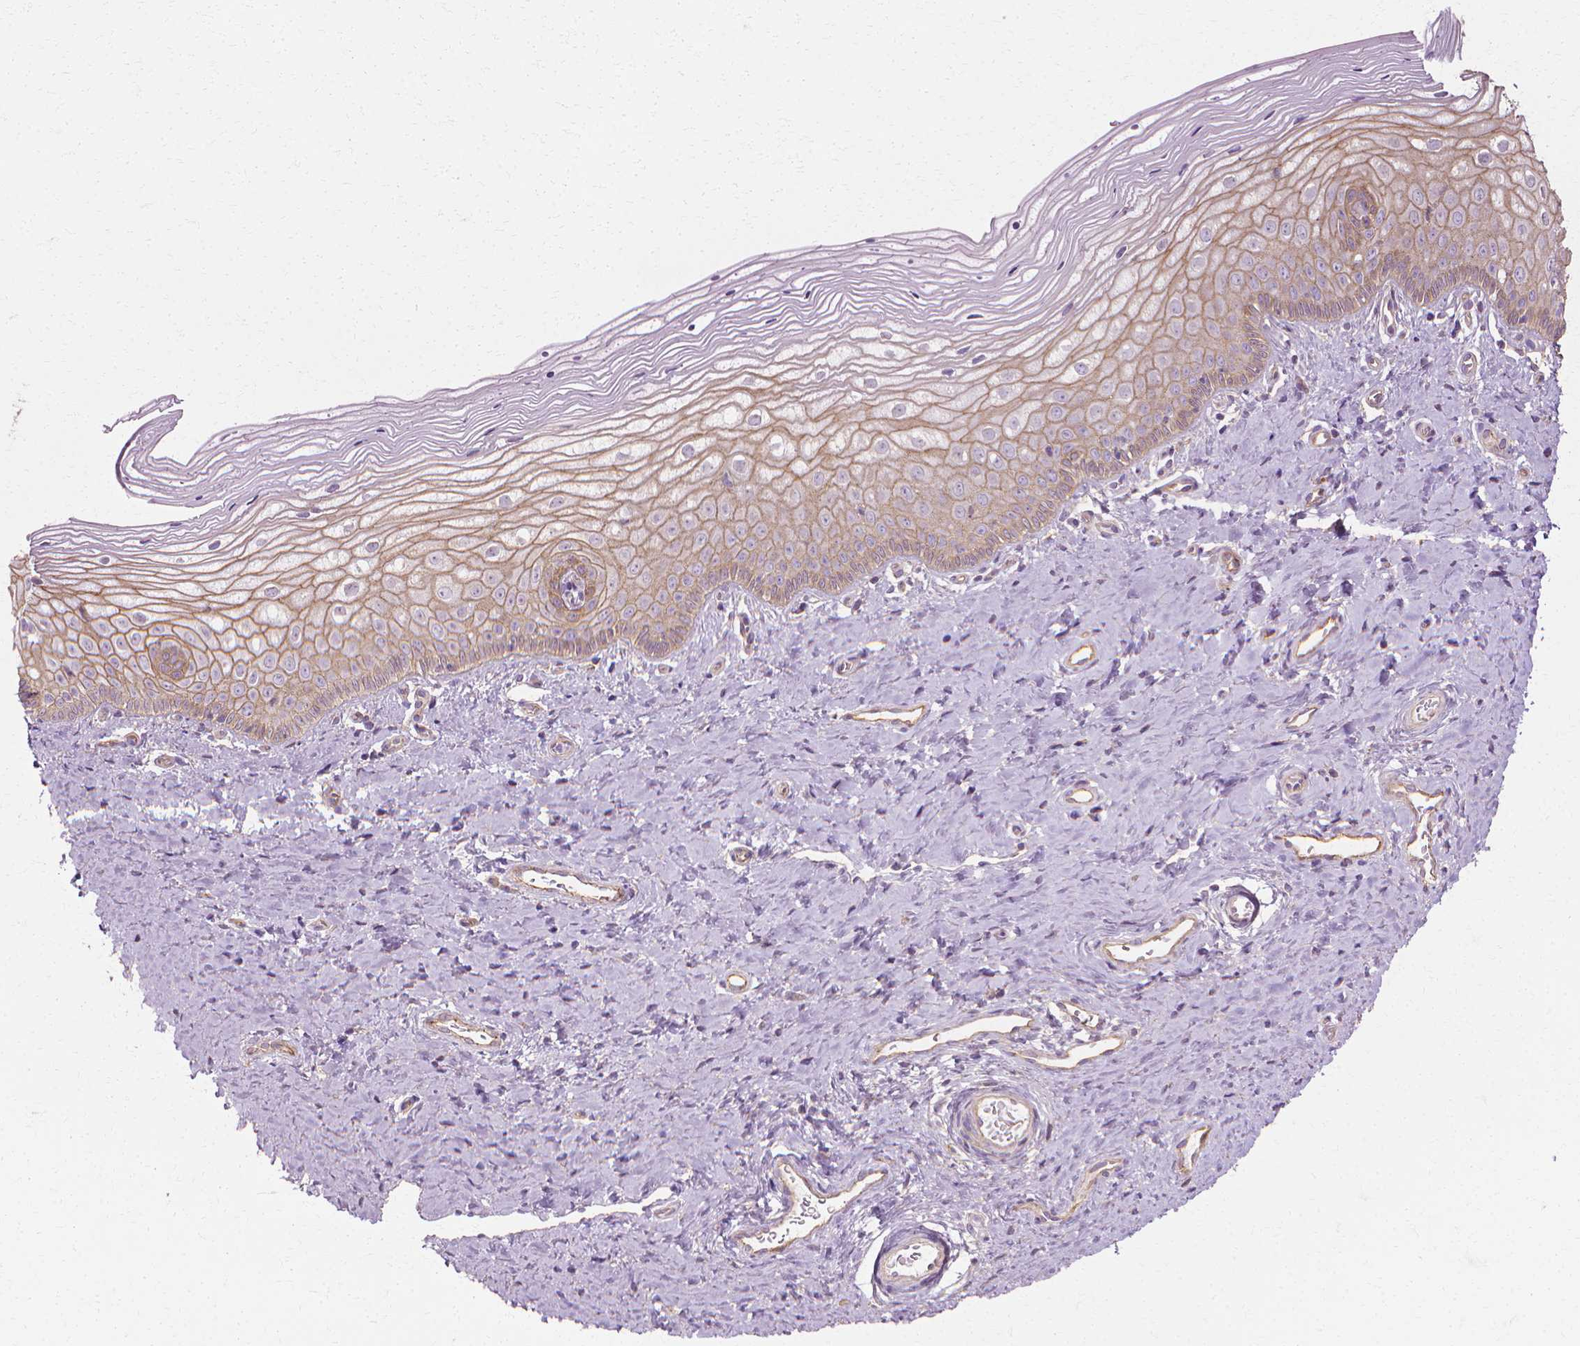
{"staining": {"intensity": "weak", "quantity": "25%-75%", "location": "cytoplasmic/membranous"}, "tissue": "vagina", "cell_type": "Squamous epithelial cells", "image_type": "normal", "snomed": [{"axis": "morphology", "description": "Normal tissue, NOS"}, {"axis": "topography", "description": "Vagina"}], "caption": "Human vagina stained with a brown dye reveals weak cytoplasmic/membranous positive staining in approximately 25%-75% of squamous epithelial cells.", "gene": "CFAP157", "patient": {"sex": "female", "age": 39}}